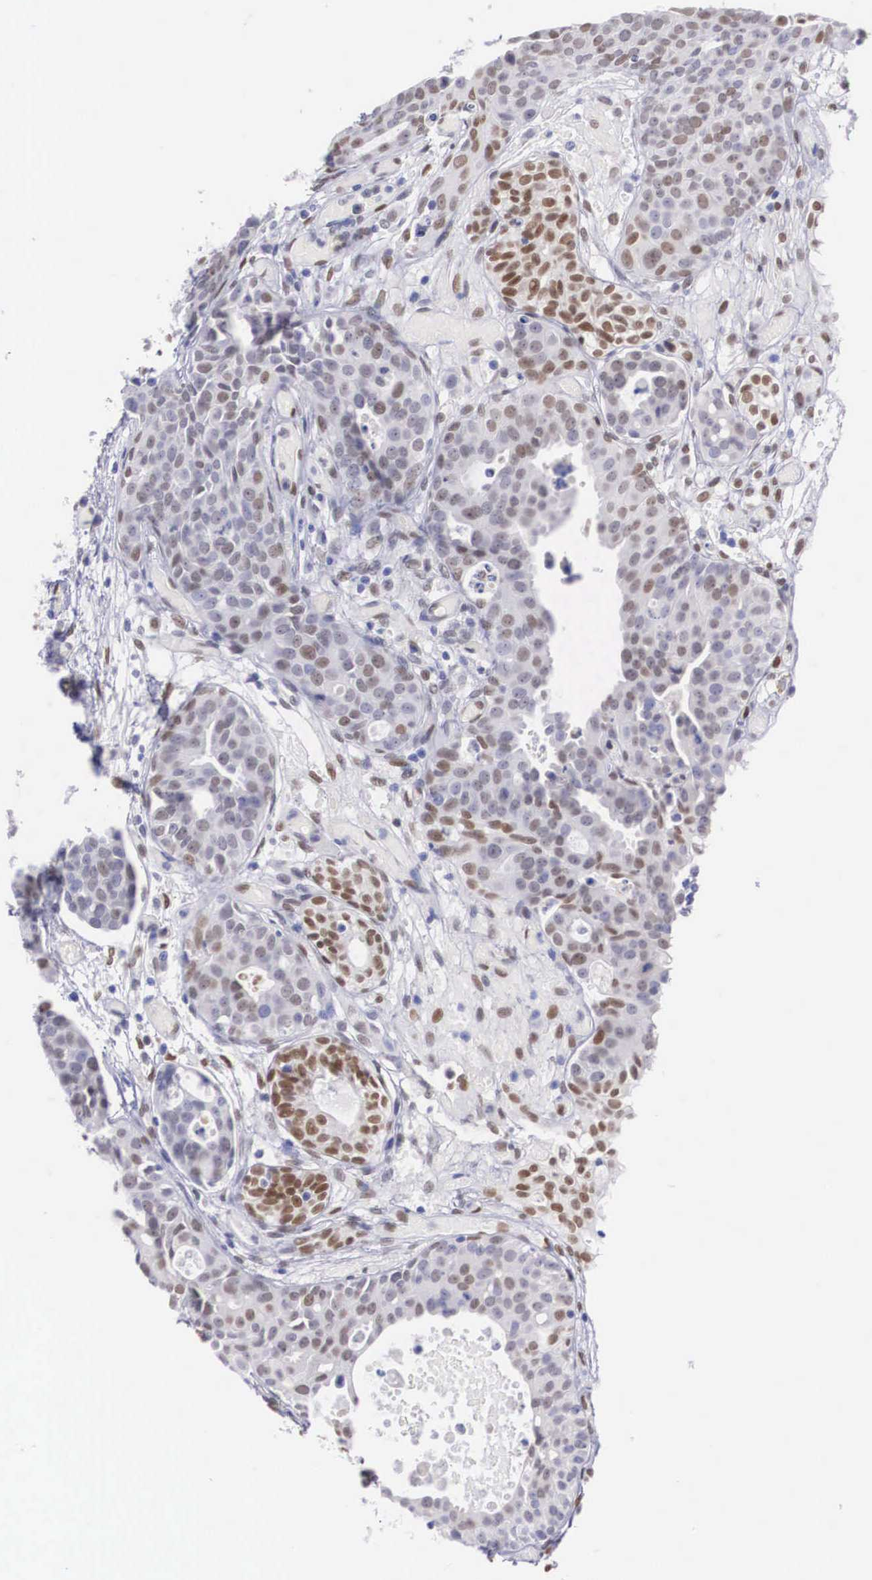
{"staining": {"intensity": "moderate", "quantity": "25%-75%", "location": "nuclear"}, "tissue": "urothelial cancer", "cell_type": "Tumor cells", "image_type": "cancer", "snomed": [{"axis": "morphology", "description": "Urothelial carcinoma, High grade"}, {"axis": "topography", "description": "Urinary bladder"}], "caption": "Protein analysis of urothelial carcinoma (high-grade) tissue exhibits moderate nuclear staining in approximately 25%-75% of tumor cells. Using DAB (3,3'-diaminobenzidine) (brown) and hematoxylin (blue) stains, captured at high magnification using brightfield microscopy.", "gene": "HMGN5", "patient": {"sex": "male", "age": 78}}